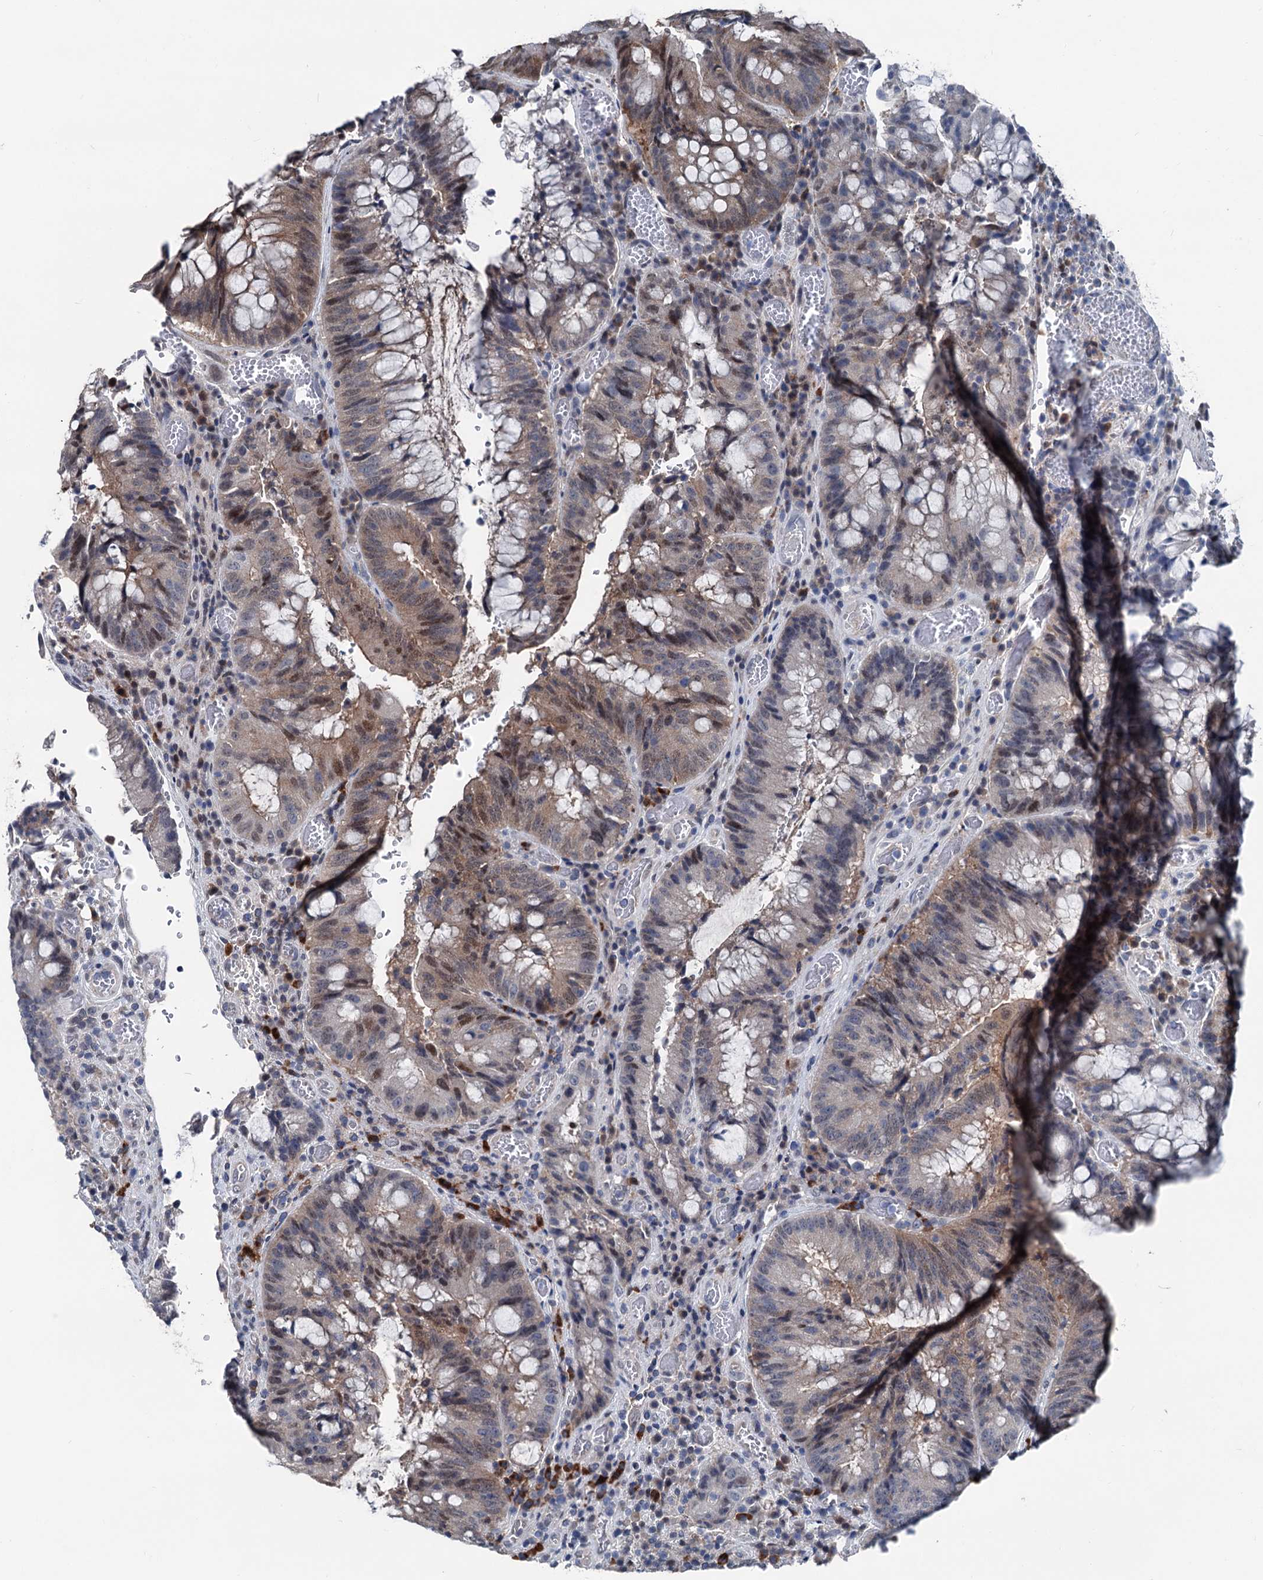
{"staining": {"intensity": "moderate", "quantity": "25%-75%", "location": "cytoplasmic/membranous,nuclear"}, "tissue": "colorectal cancer", "cell_type": "Tumor cells", "image_type": "cancer", "snomed": [{"axis": "morphology", "description": "Adenocarcinoma, NOS"}, {"axis": "topography", "description": "Rectum"}], "caption": "Colorectal adenocarcinoma tissue exhibits moderate cytoplasmic/membranous and nuclear positivity in about 25%-75% of tumor cells, visualized by immunohistochemistry.", "gene": "GLO1", "patient": {"sex": "male", "age": 69}}